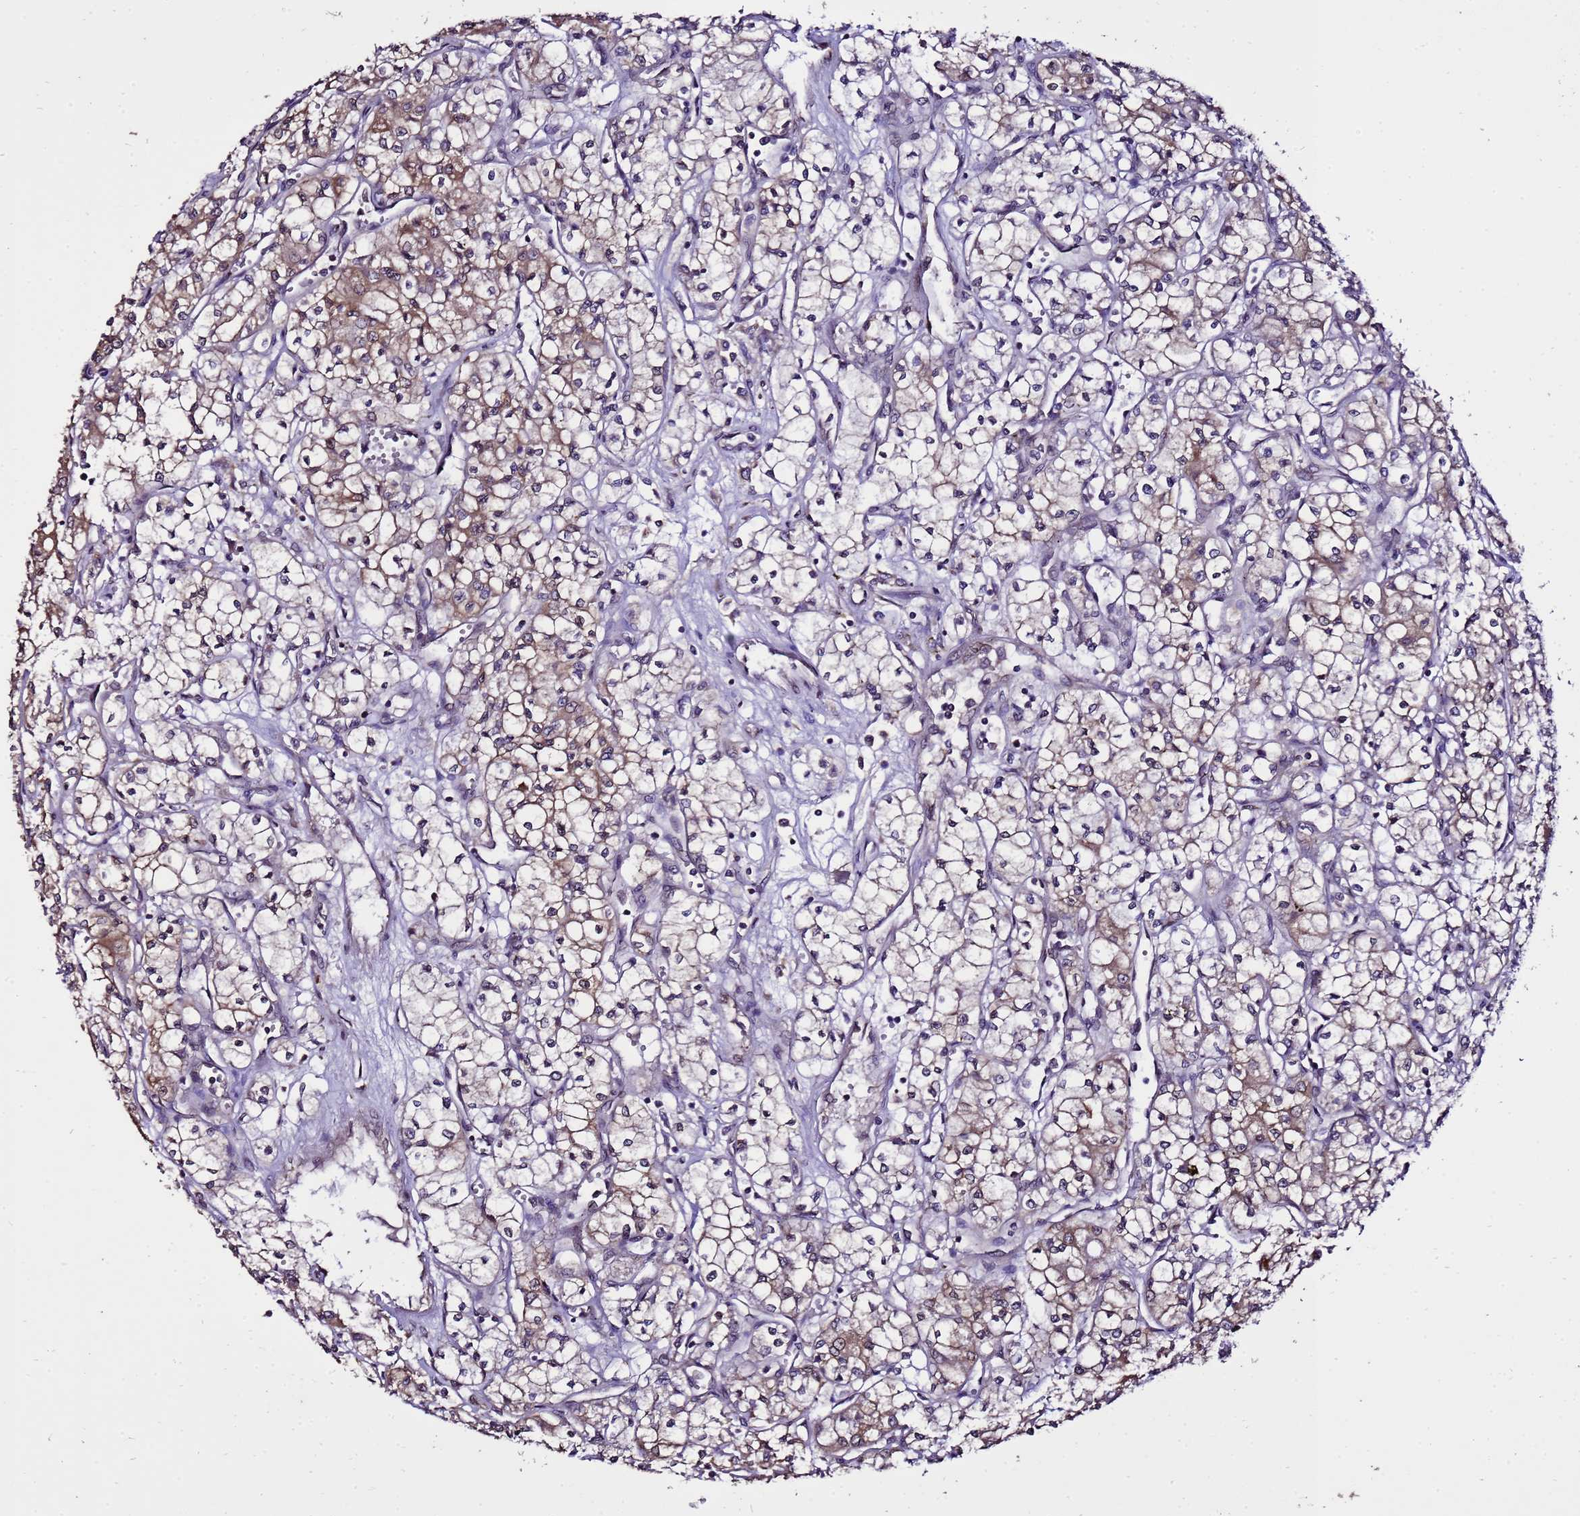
{"staining": {"intensity": "moderate", "quantity": "25%-75%", "location": "cytoplasmic/membranous"}, "tissue": "renal cancer", "cell_type": "Tumor cells", "image_type": "cancer", "snomed": [{"axis": "morphology", "description": "Adenocarcinoma, NOS"}, {"axis": "topography", "description": "Kidney"}], "caption": "Immunohistochemical staining of renal cancer demonstrates moderate cytoplasmic/membranous protein expression in approximately 25%-75% of tumor cells.", "gene": "ZNF329", "patient": {"sex": "male", "age": 59}}